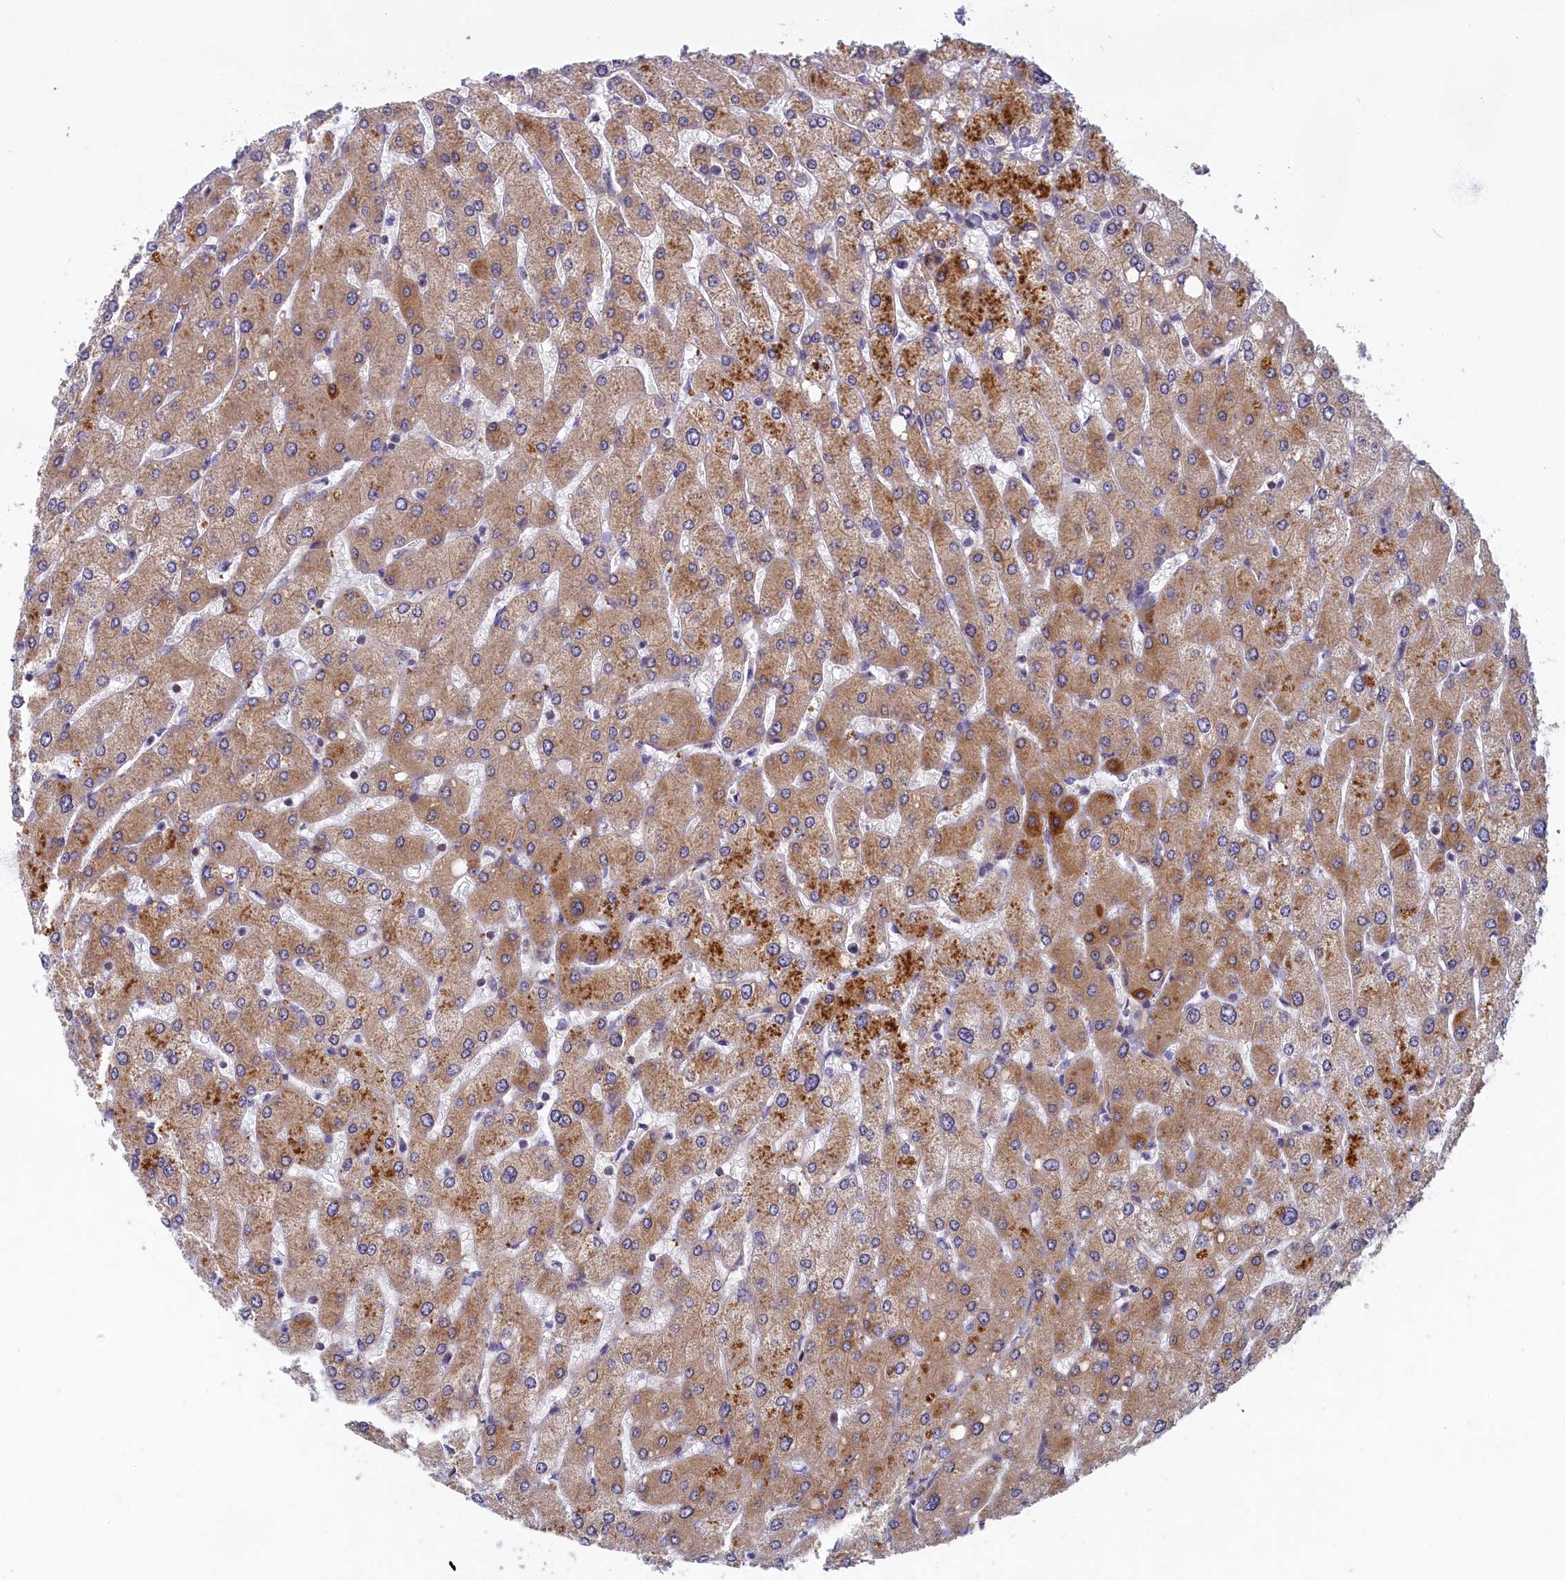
{"staining": {"intensity": "moderate", "quantity": "25%-75%", "location": "cytoplasmic/membranous"}, "tissue": "liver", "cell_type": "Cholangiocytes", "image_type": "normal", "snomed": [{"axis": "morphology", "description": "Normal tissue, NOS"}, {"axis": "topography", "description": "Liver"}], "caption": "About 25%-75% of cholangiocytes in normal human liver demonstrate moderate cytoplasmic/membranous protein expression as visualized by brown immunohistochemical staining.", "gene": "NOL10", "patient": {"sex": "male", "age": 55}}